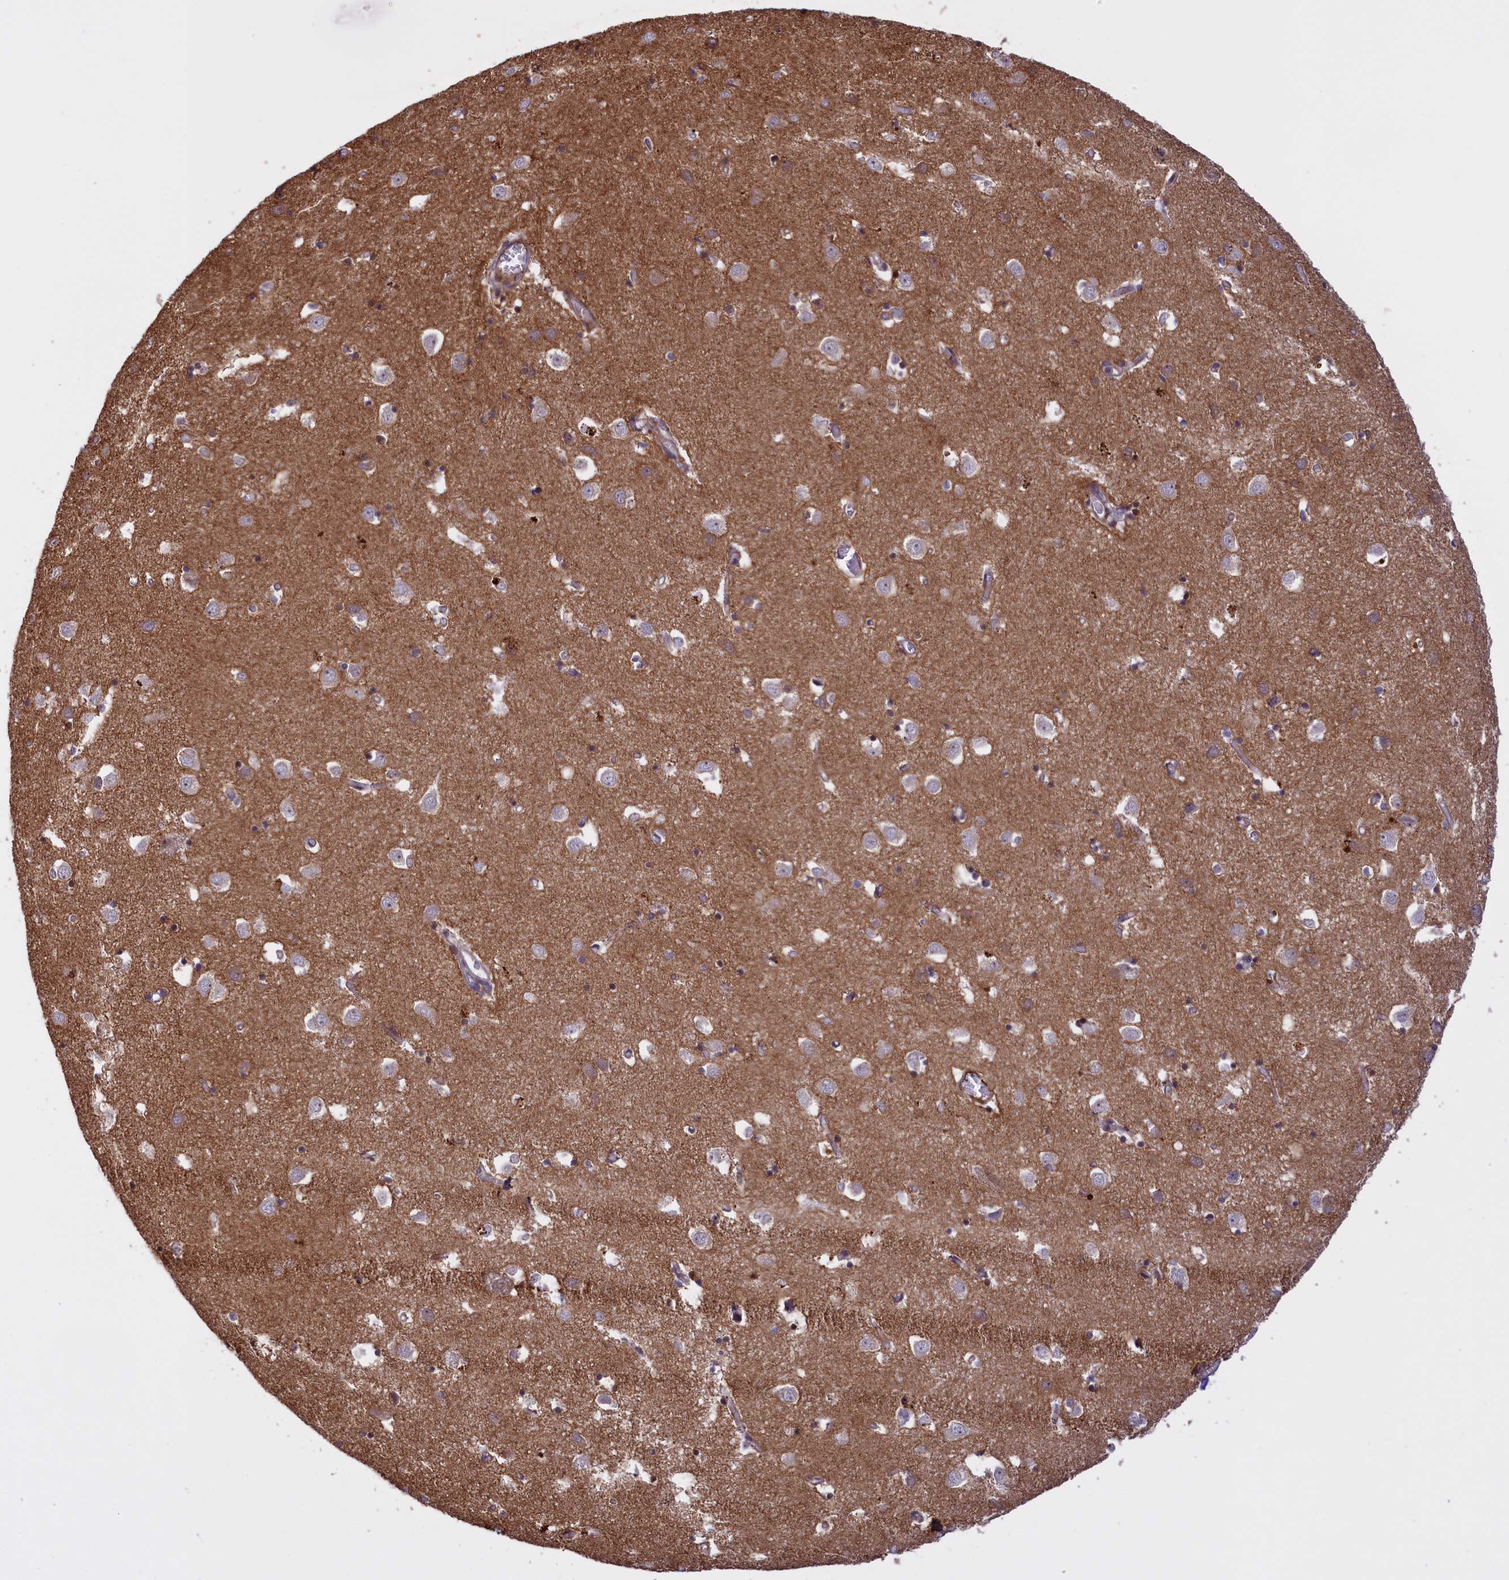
{"staining": {"intensity": "negative", "quantity": "none", "location": "none"}, "tissue": "caudate", "cell_type": "Glial cells", "image_type": "normal", "snomed": [{"axis": "morphology", "description": "Normal tissue, NOS"}, {"axis": "topography", "description": "Lateral ventricle wall"}], "caption": "The image demonstrates no staining of glial cells in unremarkable caudate. (DAB IHC visualized using brightfield microscopy, high magnification).", "gene": "RRAD", "patient": {"sex": "male", "age": 70}}